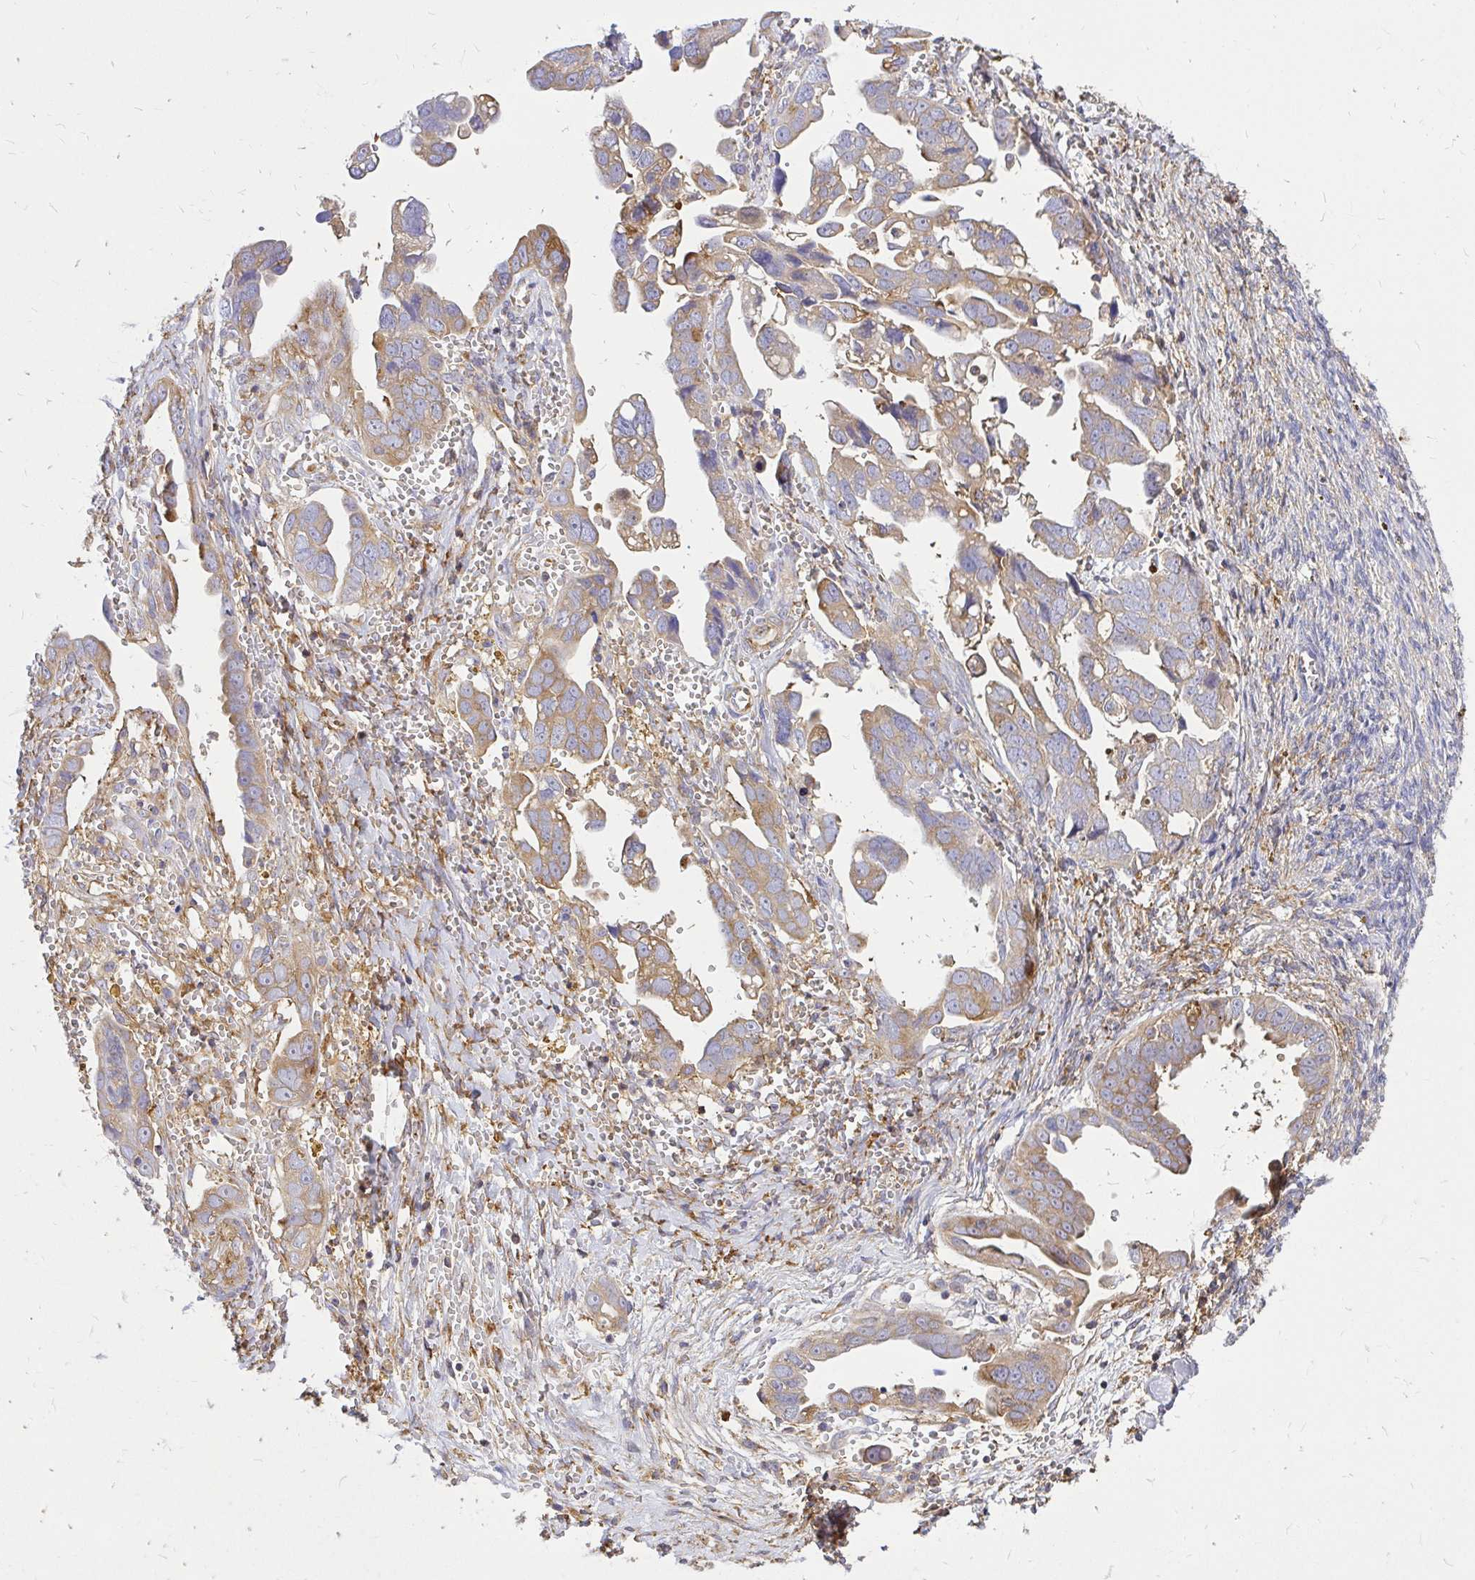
{"staining": {"intensity": "moderate", "quantity": "25%-75%", "location": "cytoplasmic/membranous"}, "tissue": "ovarian cancer", "cell_type": "Tumor cells", "image_type": "cancer", "snomed": [{"axis": "morphology", "description": "Cystadenocarcinoma, serous, NOS"}, {"axis": "topography", "description": "Ovary"}], "caption": "The micrograph shows a brown stain indicating the presence of a protein in the cytoplasmic/membranous of tumor cells in ovarian cancer (serous cystadenocarcinoma).", "gene": "ABCB10", "patient": {"sex": "female", "age": 59}}